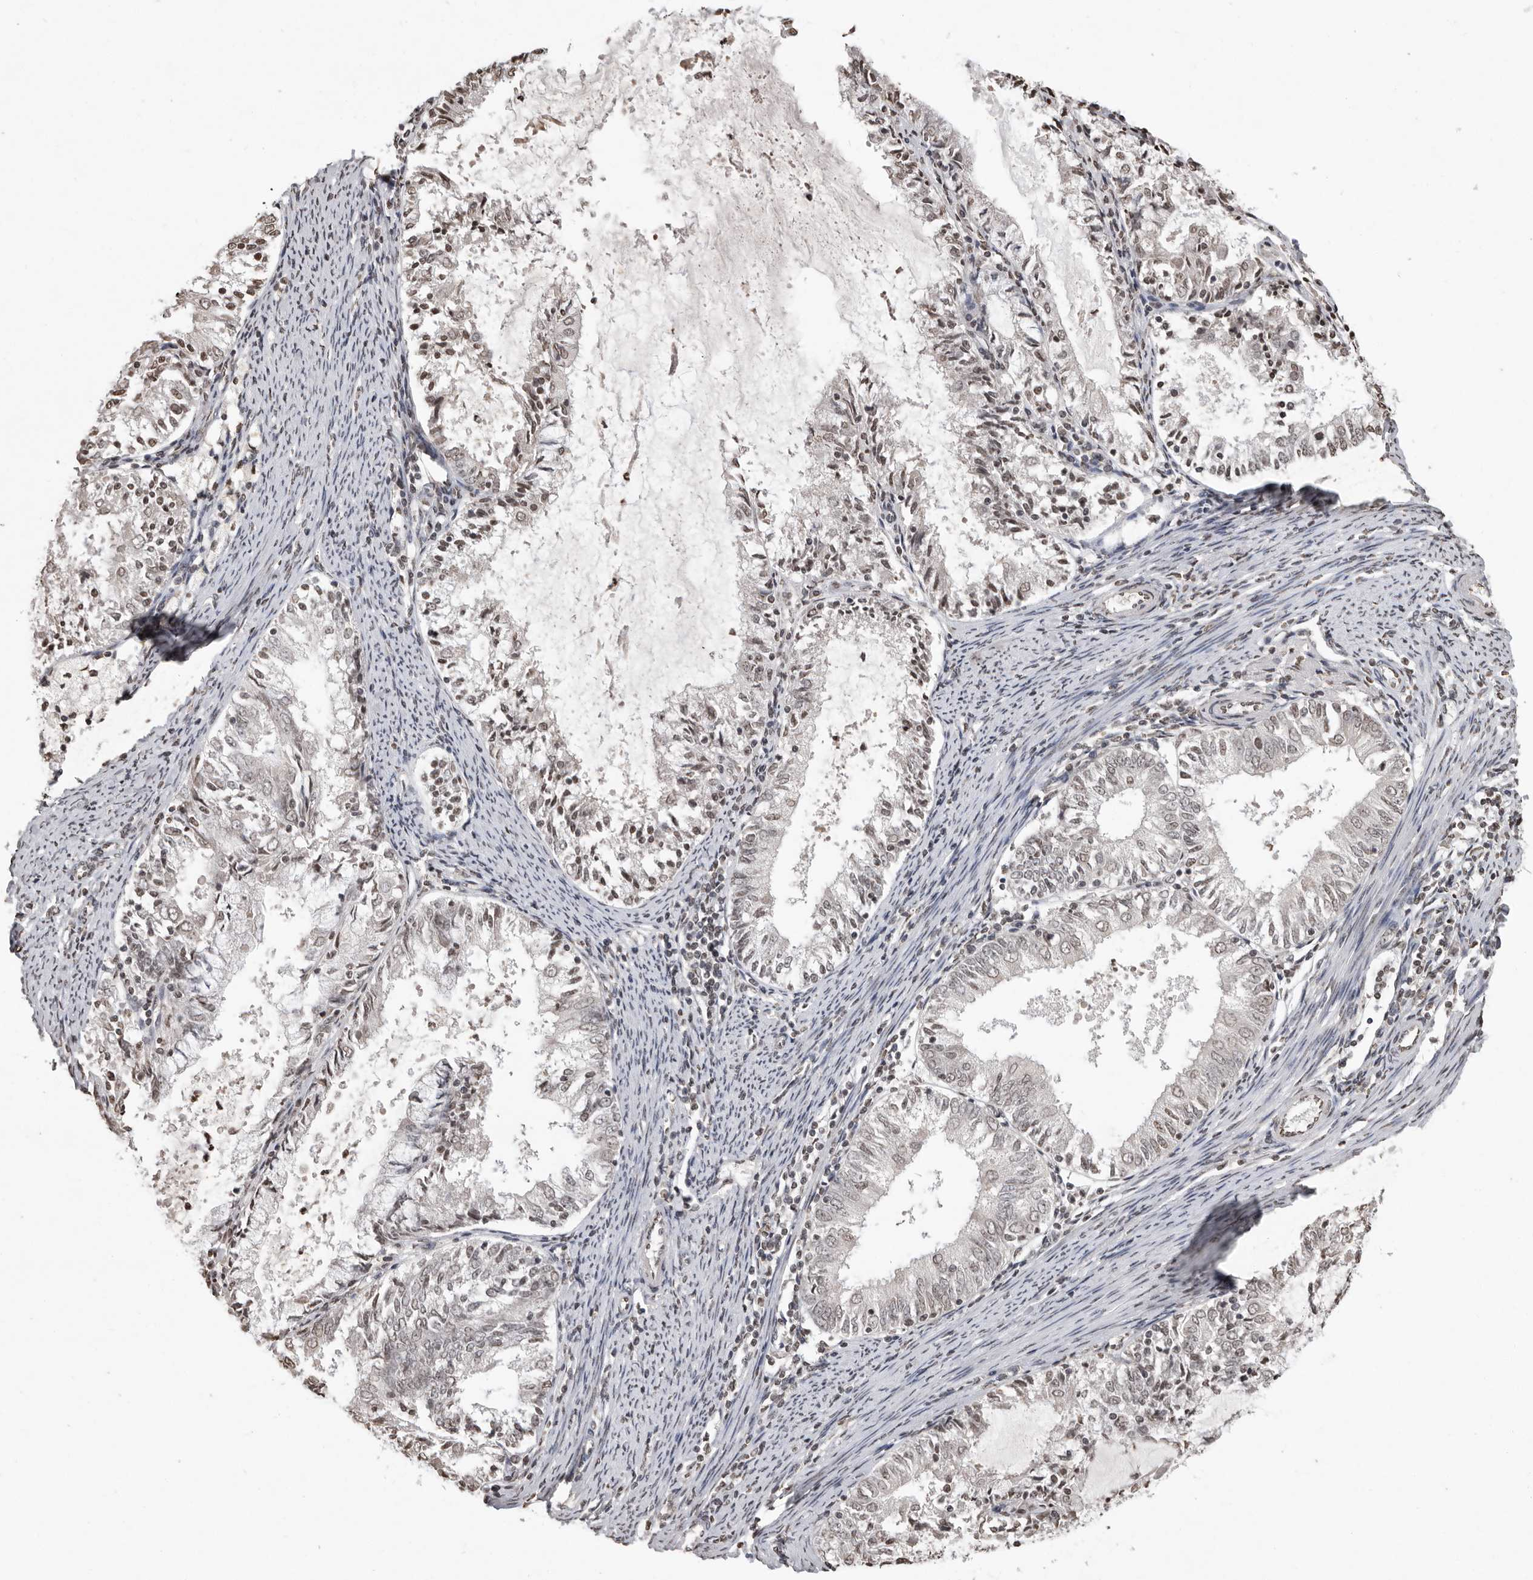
{"staining": {"intensity": "weak", "quantity": ">75%", "location": "nuclear"}, "tissue": "endometrial cancer", "cell_type": "Tumor cells", "image_type": "cancer", "snomed": [{"axis": "morphology", "description": "Adenocarcinoma, NOS"}, {"axis": "topography", "description": "Endometrium"}], "caption": "IHC histopathology image of human endometrial adenocarcinoma stained for a protein (brown), which demonstrates low levels of weak nuclear expression in approximately >75% of tumor cells.", "gene": "WDR45", "patient": {"sex": "female", "age": 57}}